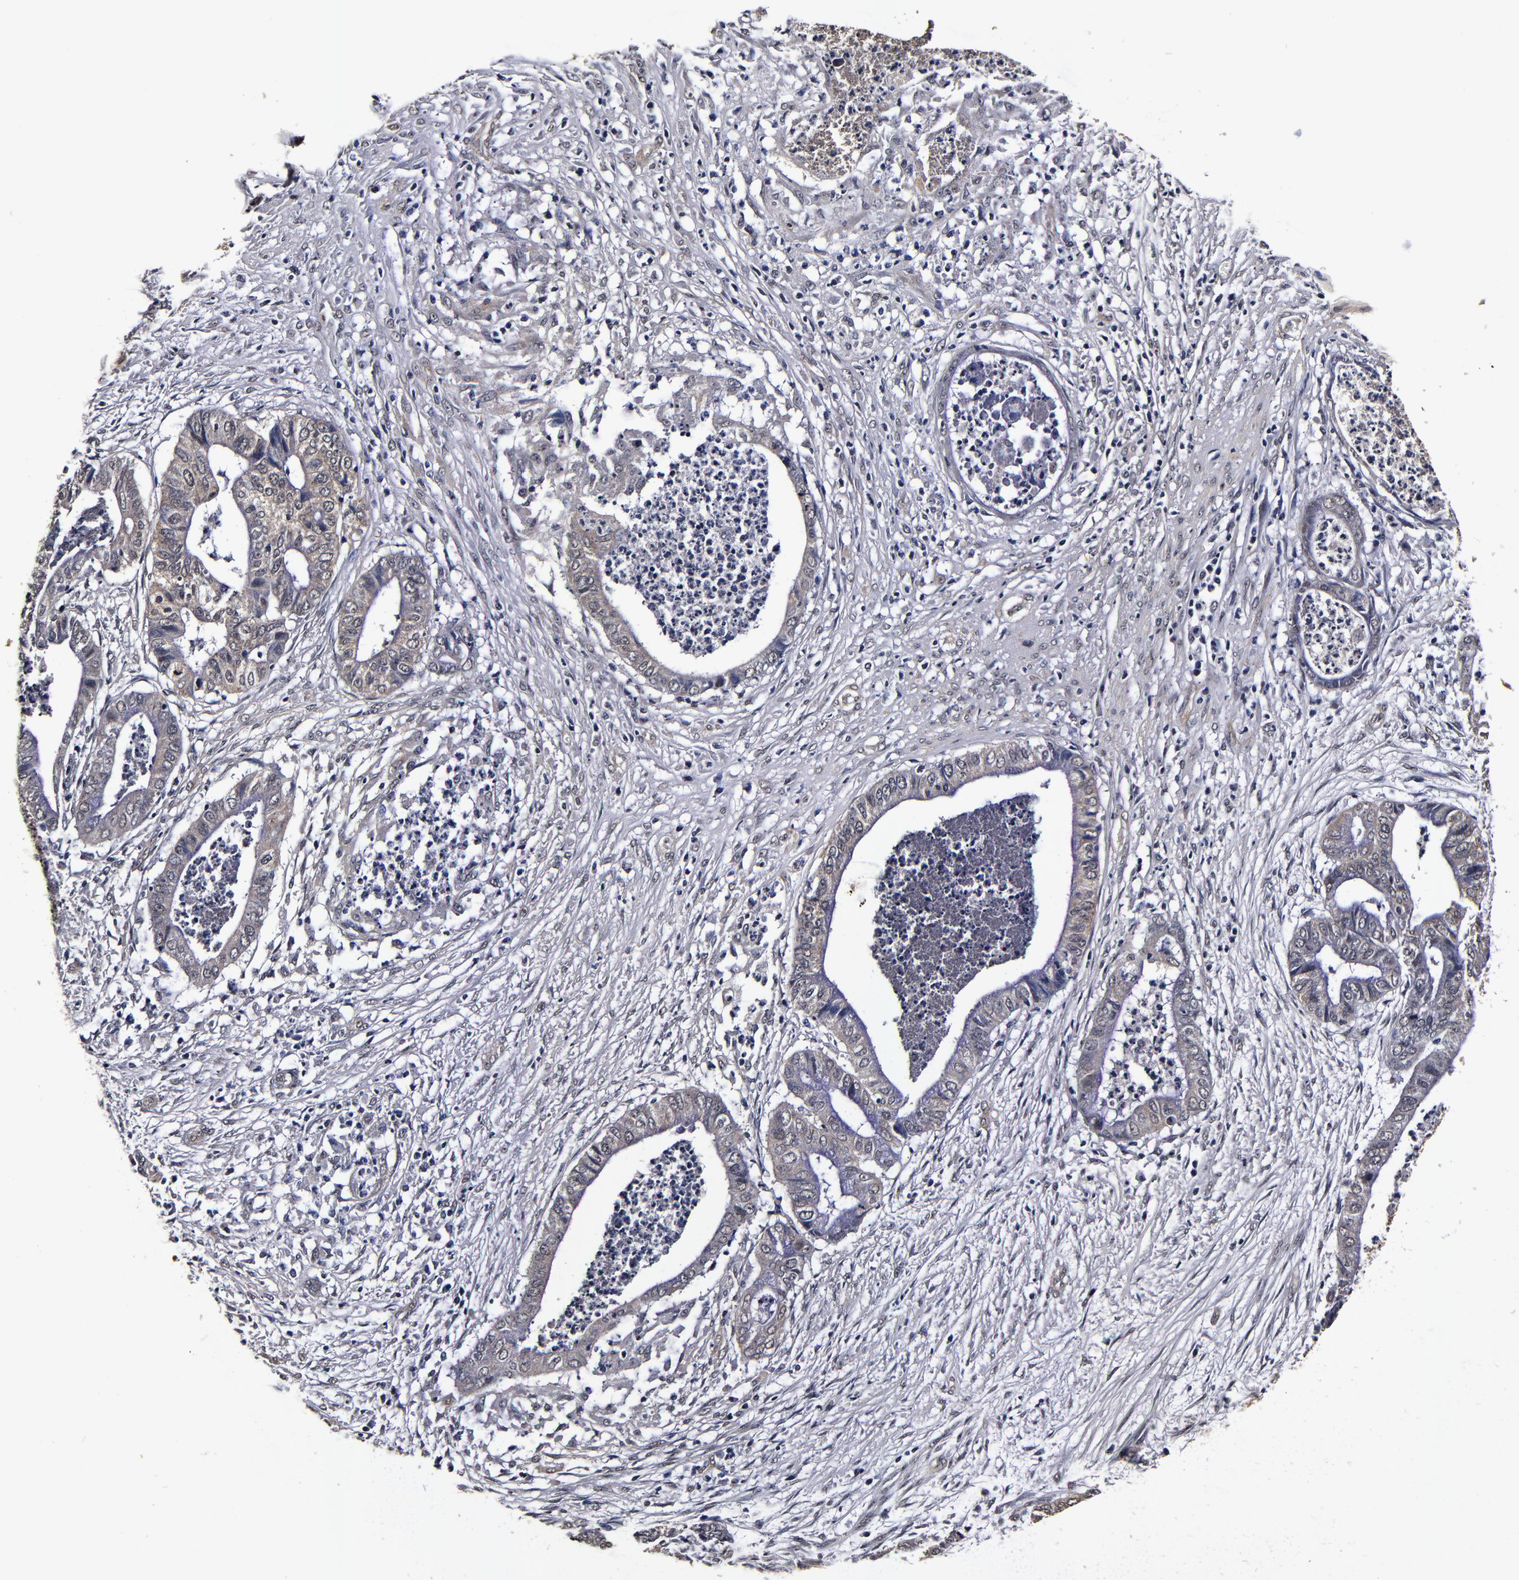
{"staining": {"intensity": "weak", "quantity": "25%-75%", "location": "cytoplasmic/membranous"}, "tissue": "endometrial cancer", "cell_type": "Tumor cells", "image_type": "cancer", "snomed": [{"axis": "morphology", "description": "Necrosis, NOS"}, {"axis": "morphology", "description": "Adenocarcinoma, NOS"}, {"axis": "topography", "description": "Endometrium"}], "caption": "Immunohistochemistry (IHC) histopathology image of neoplastic tissue: human endometrial adenocarcinoma stained using immunohistochemistry demonstrates low levels of weak protein expression localized specifically in the cytoplasmic/membranous of tumor cells, appearing as a cytoplasmic/membranous brown color.", "gene": "MMP15", "patient": {"sex": "female", "age": 79}}